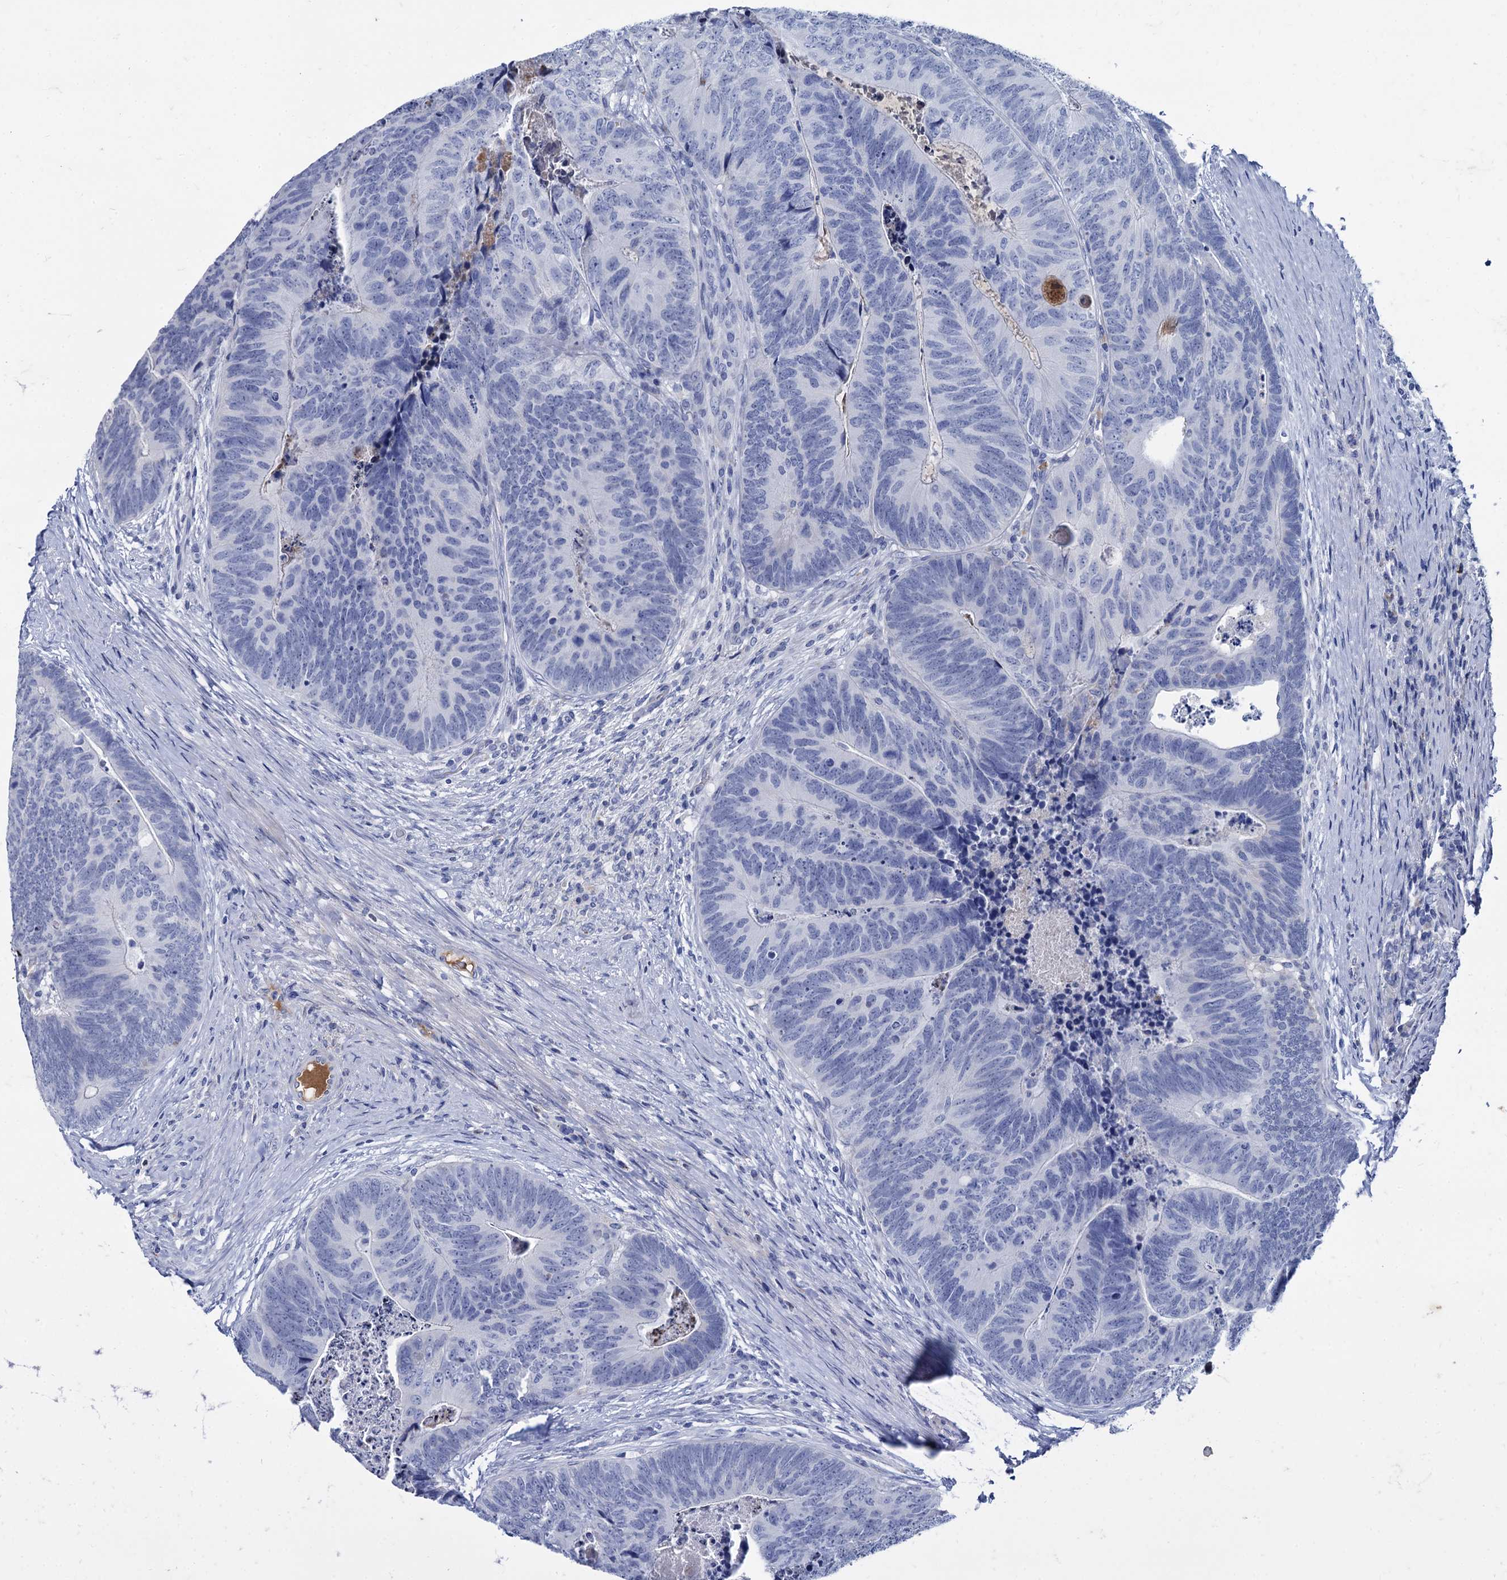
{"staining": {"intensity": "negative", "quantity": "none", "location": "none"}, "tissue": "colorectal cancer", "cell_type": "Tumor cells", "image_type": "cancer", "snomed": [{"axis": "morphology", "description": "Adenocarcinoma, NOS"}, {"axis": "topography", "description": "Colon"}], "caption": "Tumor cells show no significant protein staining in colorectal adenocarcinoma.", "gene": "TMEM72", "patient": {"sex": "female", "age": 67}}